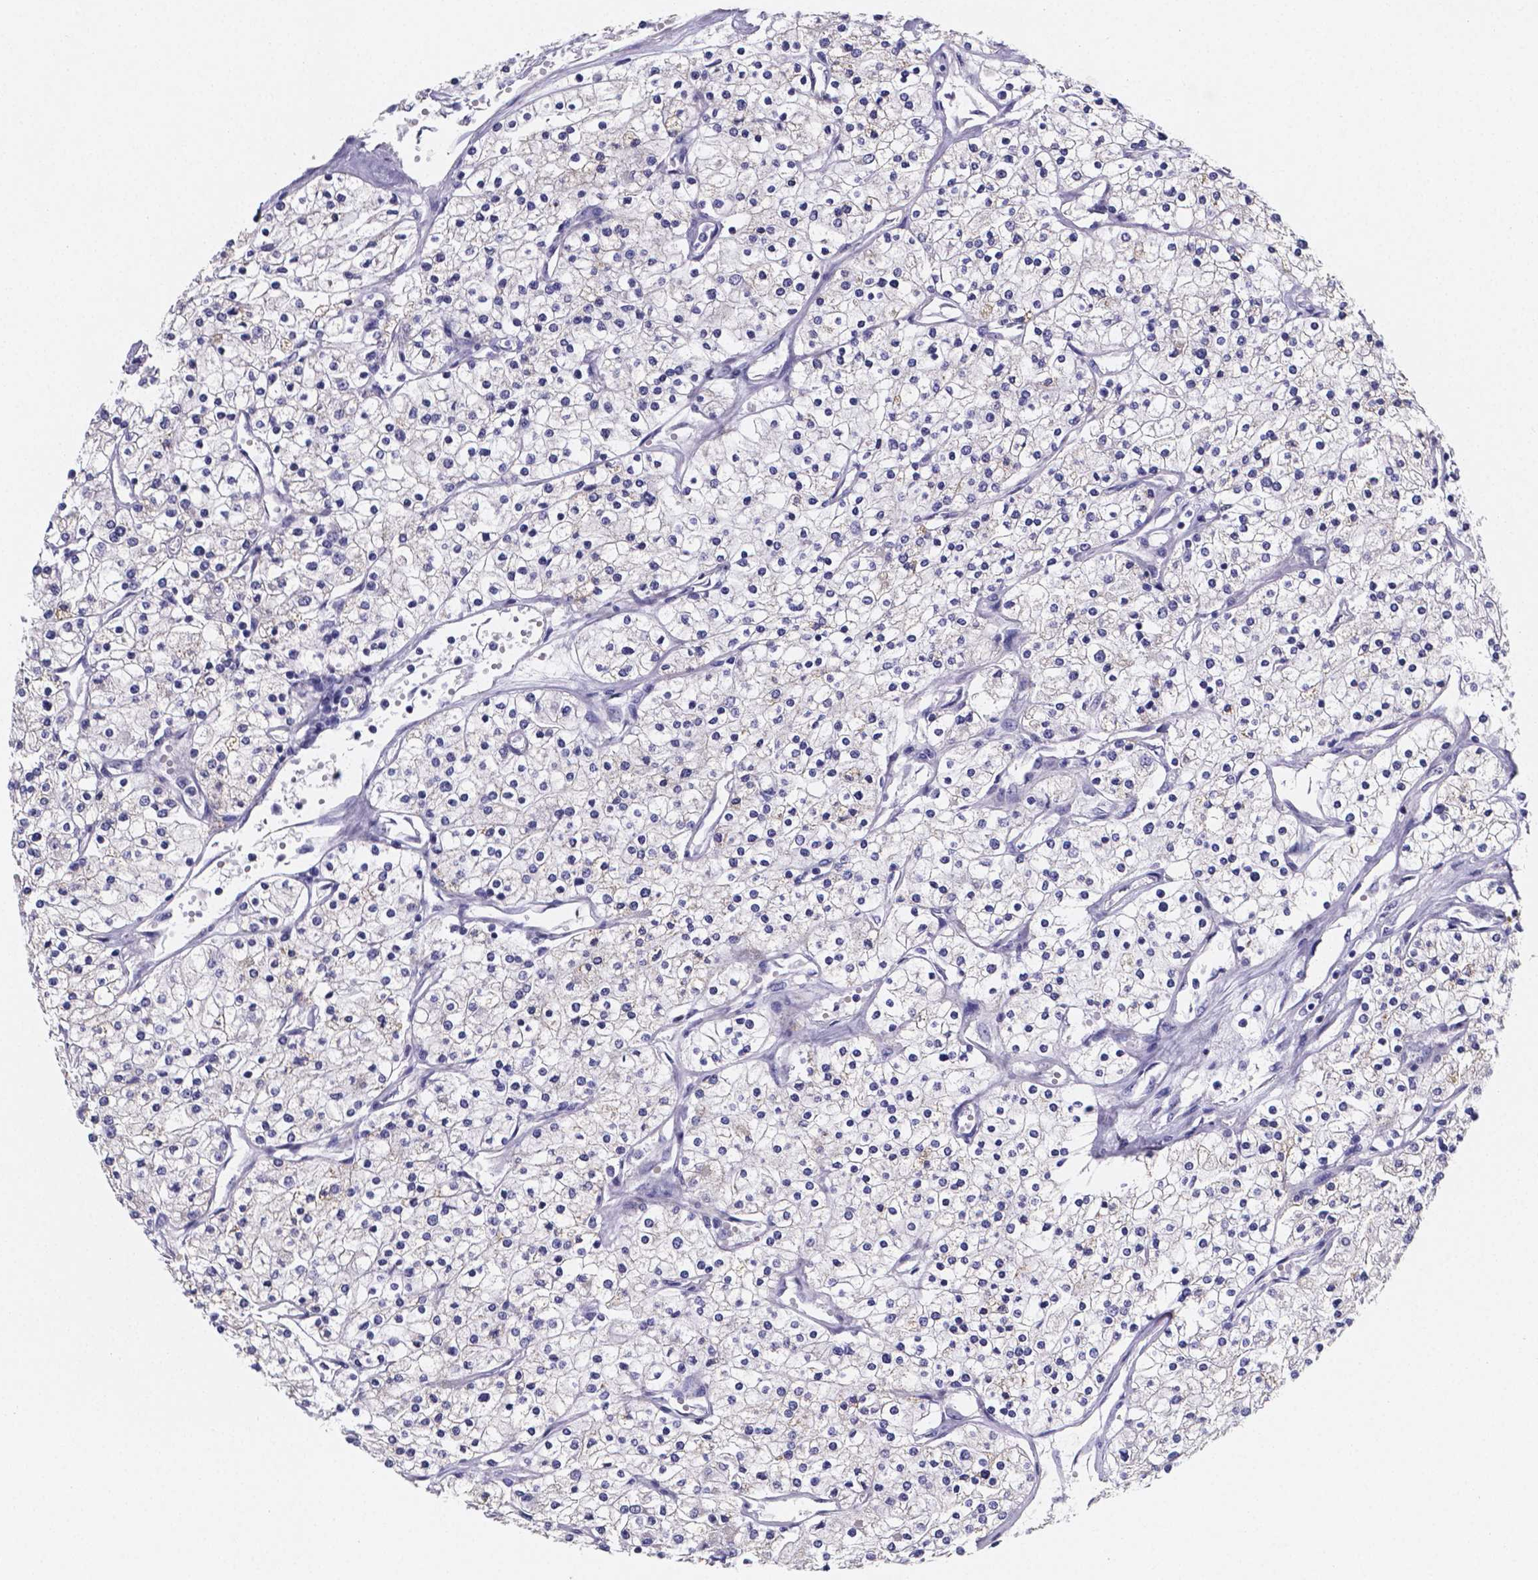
{"staining": {"intensity": "negative", "quantity": "none", "location": "none"}, "tissue": "renal cancer", "cell_type": "Tumor cells", "image_type": "cancer", "snomed": [{"axis": "morphology", "description": "Adenocarcinoma, NOS"}, {"axis": "topography", "description": "Kidney"}], "caption": "IHC image of neoplastic tissue: renal cancer (adenocarcinoma) stained with DAB (3,3'-diaminobenzidine) reveals no significant protein positivity in tumor cells.", "gene": "PAH", "patient": {"sex": "male", "age": 80}}